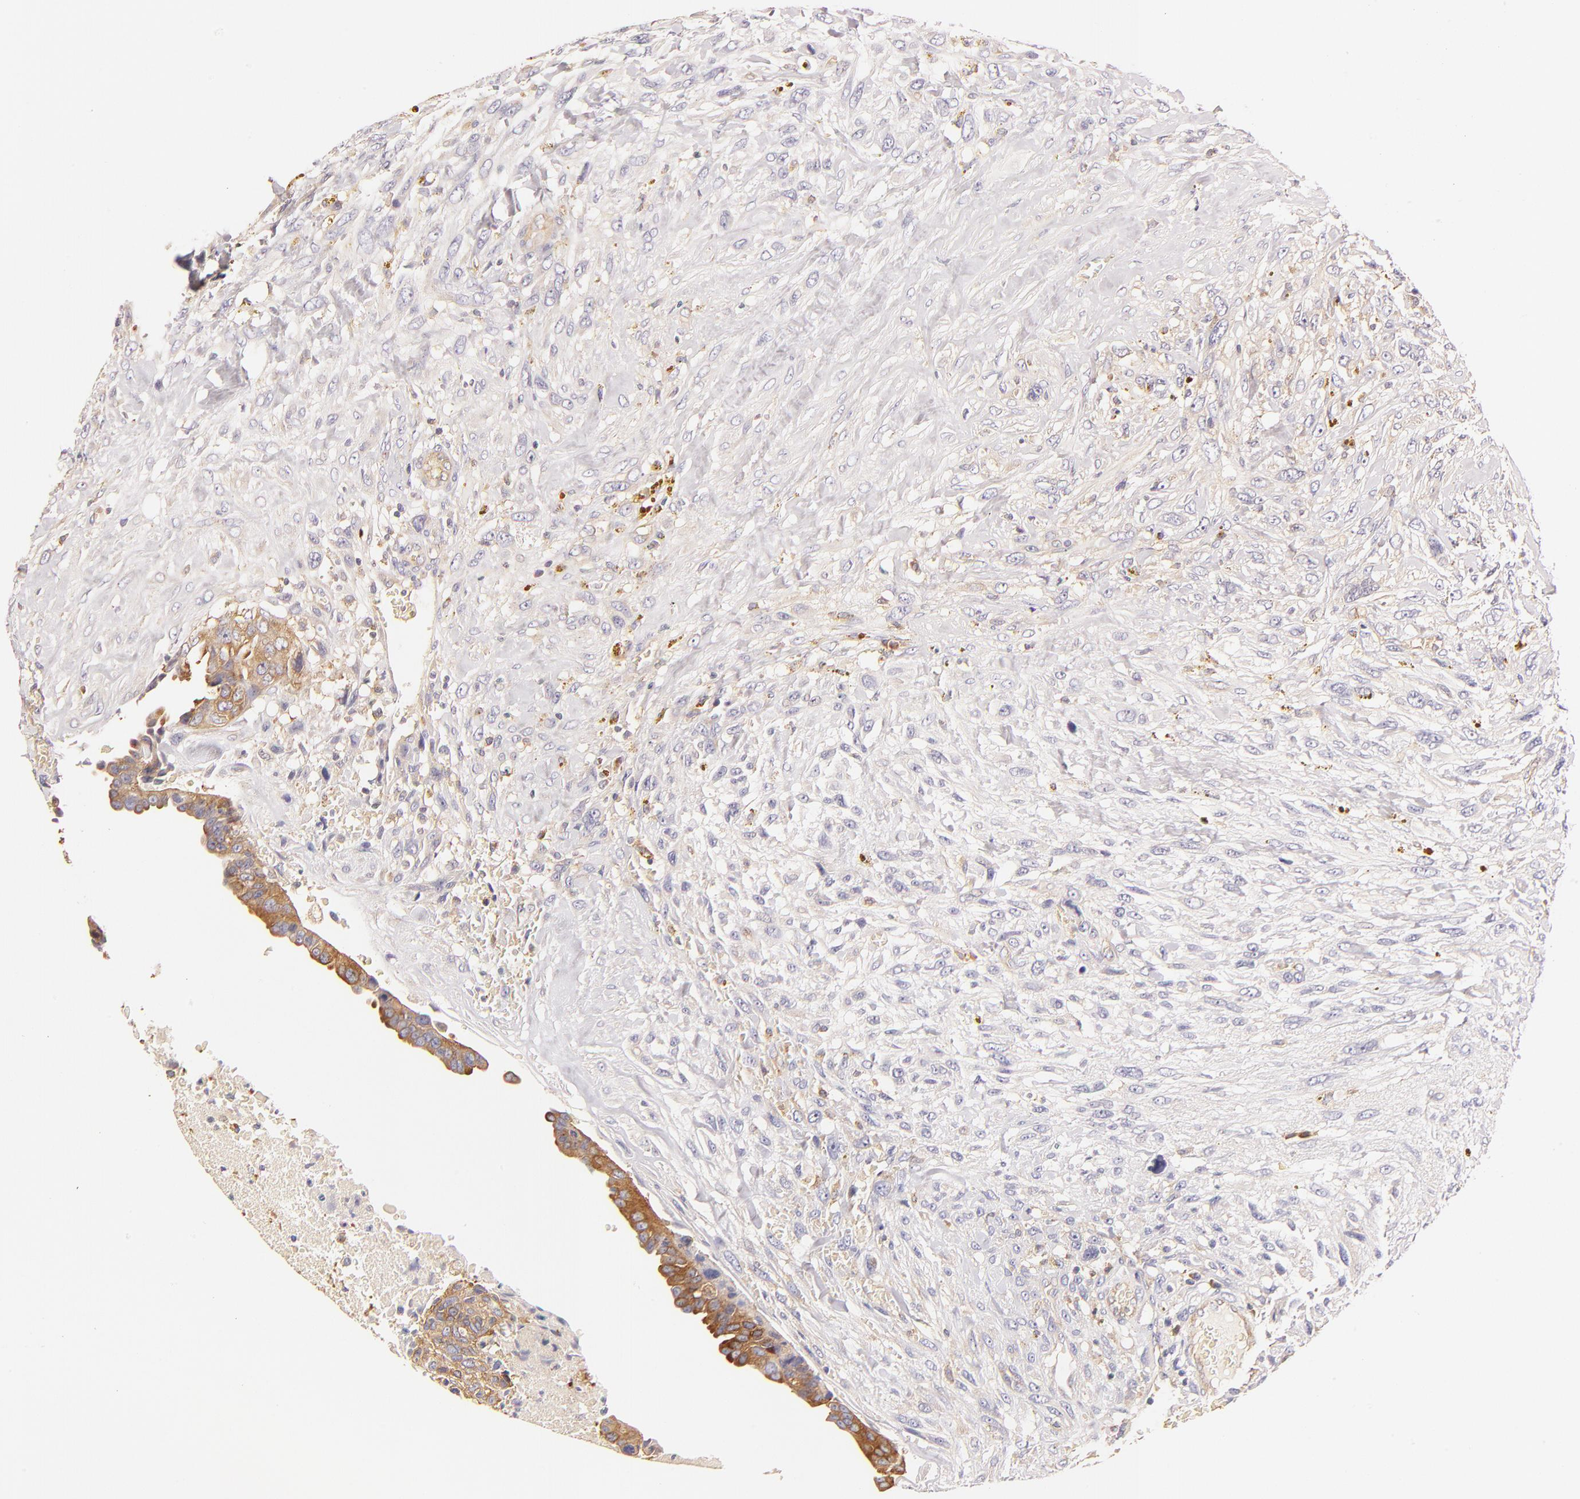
{"staining": {"intensity": "moderate", "quantity": "25%-75%", "location": "cytoplasmic/membranous"}, "tissue": "breast cancer", "cell_type": "Tumor cells", "image_type": "cancer", "snomed": [{"axis": "morphology", "description": "Neoplasm, malignant, NOS"}, {"axis": "topography", "description": "Breast"}], "caption": "About 25%-75% of tumor cells in breast cancer show moderate cytoplasmic/membranous protein expression as visualized by brown immunohistochemical staining.", "gene": "CD2AP", "patient": {"sex": "female", "age": 50}}